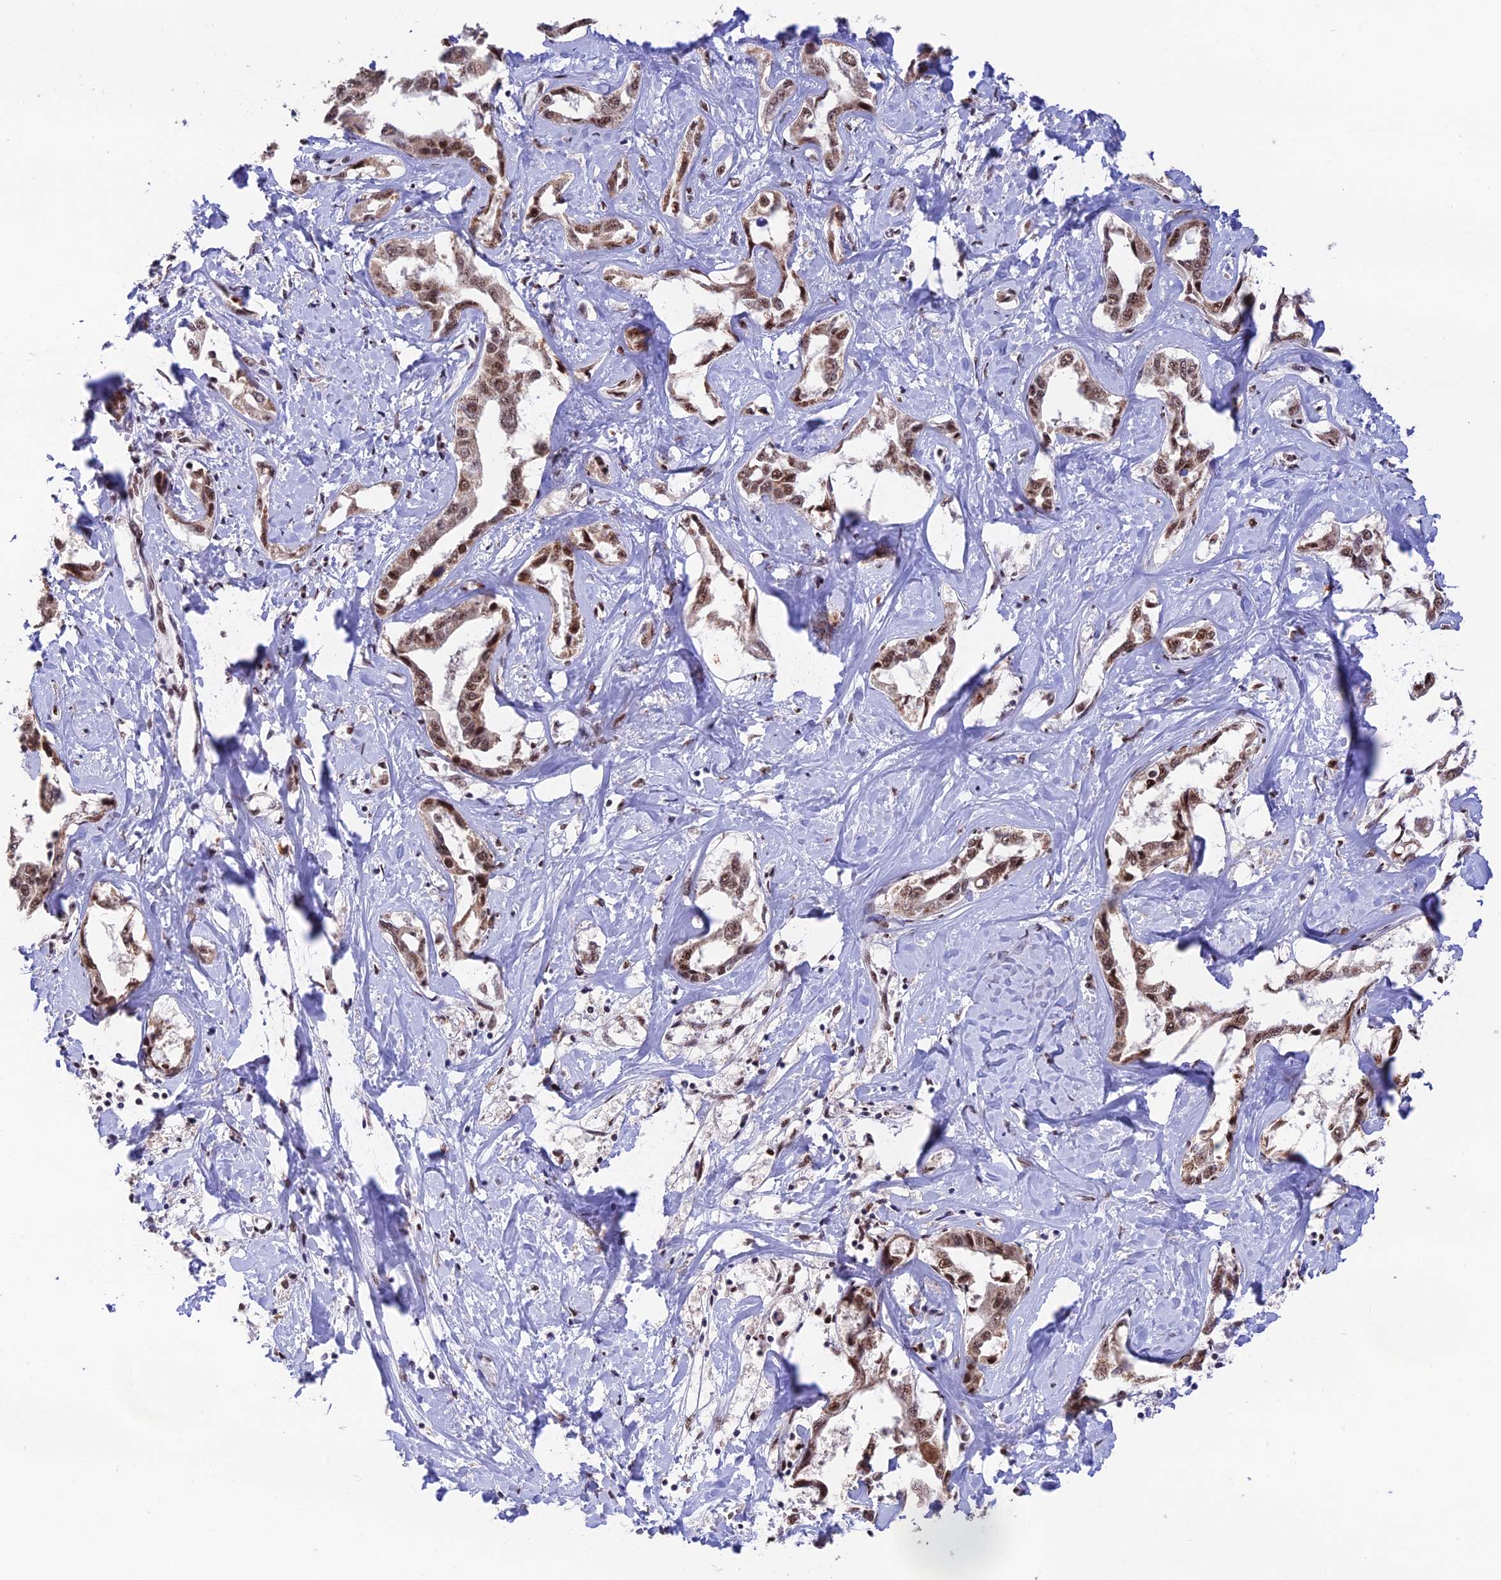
{"staining": {"intensity": "moderate", "quantity": ">75%", "location": "cytoplasmic/membranous,nuclear"}, "tissue": "liver cancer", "cell_type": "Tumor cells", "image_type": "cancer", "snomed": [{"axis": "morphology", "description": "Cholangiocarcinoma"}, {"axis": "topography", "description": "Liver"}], "caption": "DAB (3,3'-diaminobenzidine) immunohistochemical staining of human liver cancer exhibits moderate cytoplasmic/membranous and nuclear protein positivity in approximately >75% of tumor cells.", "gene": "THOC7", "patient": {"sex": "male", "age": 59}}